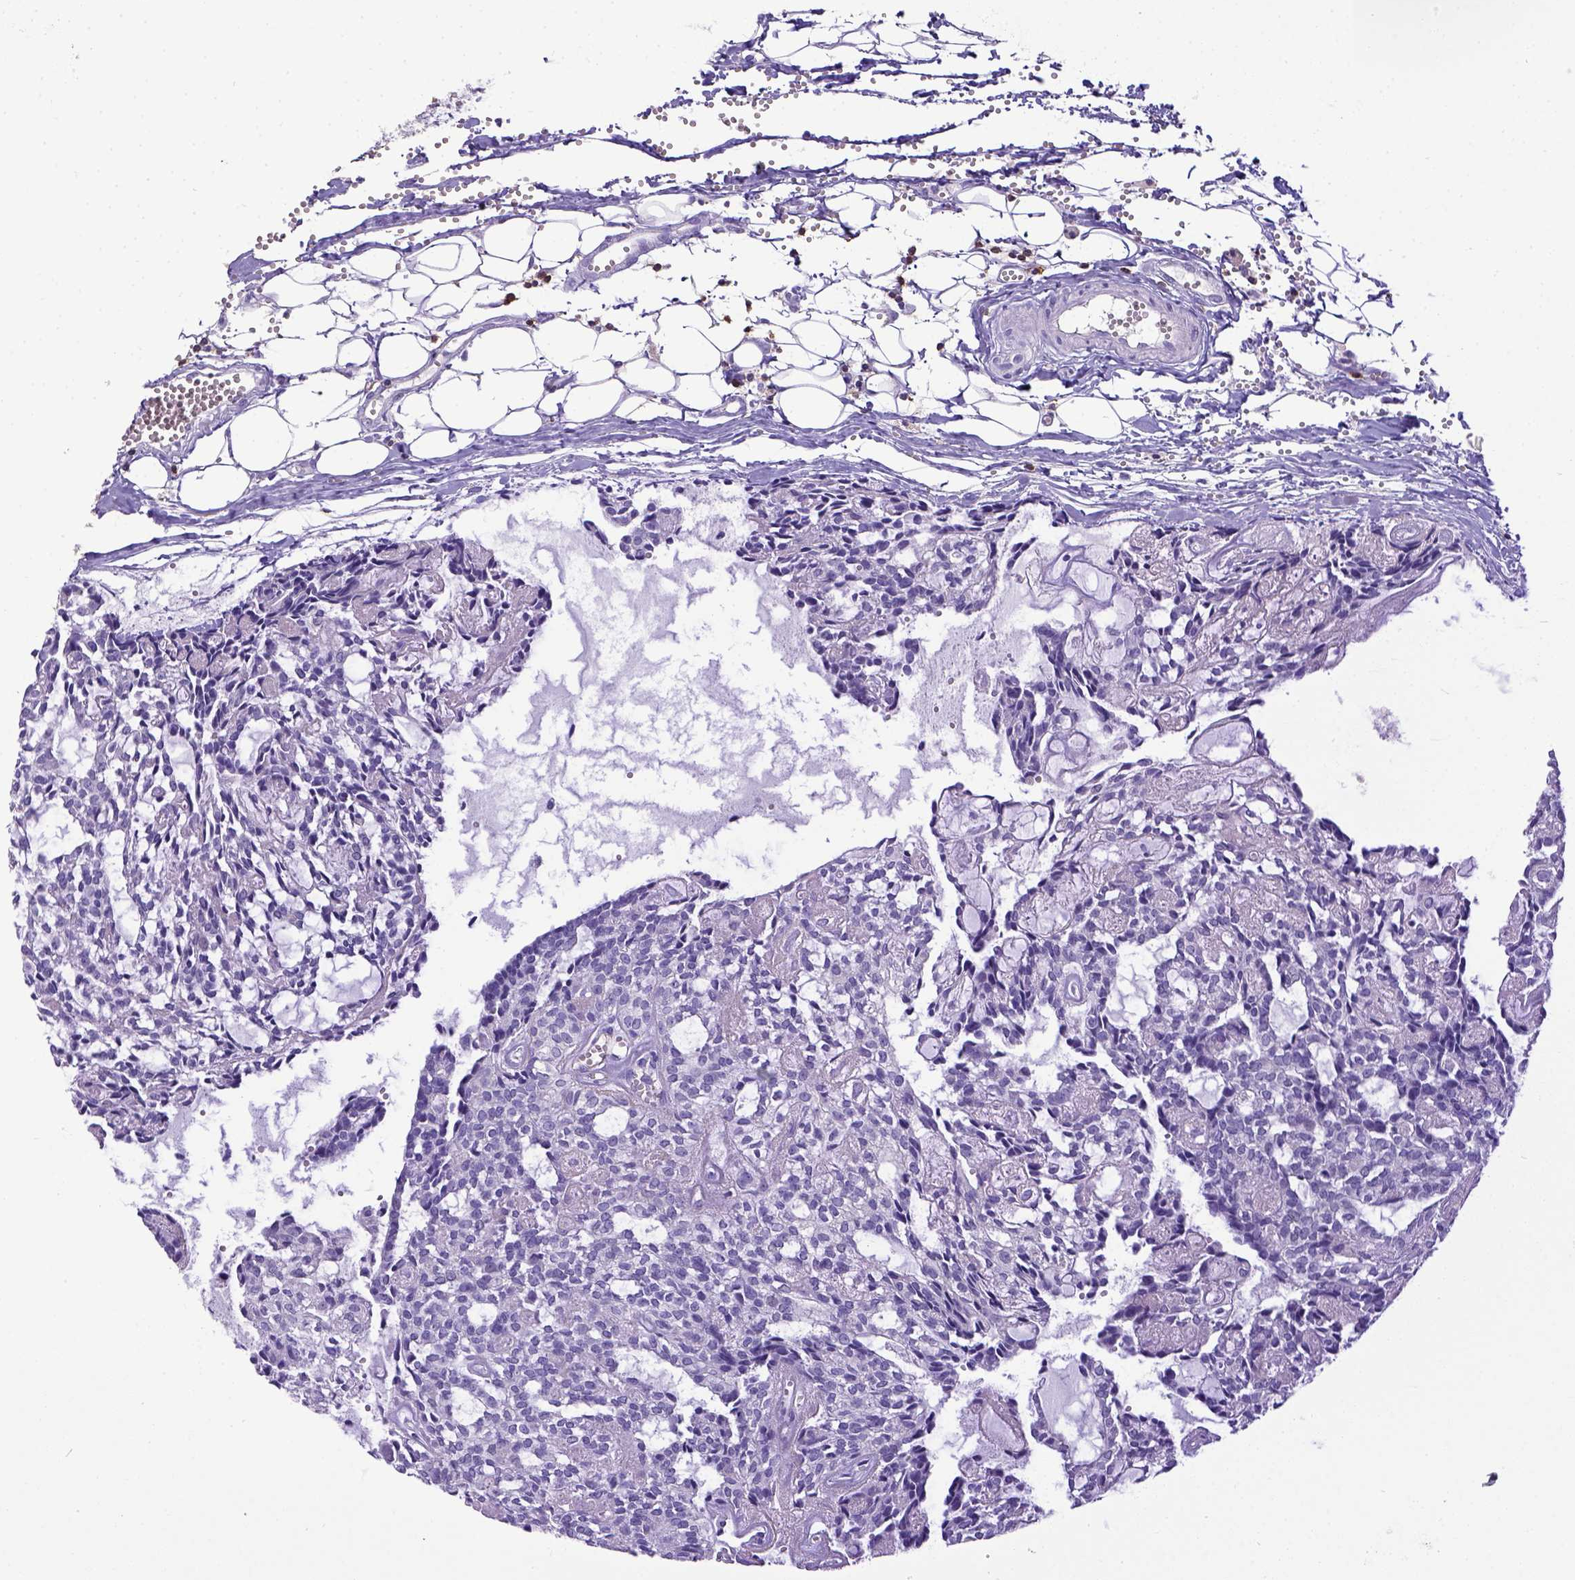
{"staining": {"intensity": "negative", "quantity": "none", "location": "none"}, "tissue": "head and neck cancer", "cell_type": "Tumor cells", "image_type": "cancer", "snomed": [{"axis": "morphology", "description": "Adenocarcinoma, NOS"}, {"axis": "topography", "description": "Head-Neck"}], "caption": "Immunohistochemistry image of head and neck cancer (adenocarcinoma) stained for a protein (brown), which displays no positivity in tumor cells. (Stains: DAB immunohistochemistry (IHC) with hematoxylin counter stain, Microscopy: brightfield microscopy at high magnification).", "gene": "CD3E", "patient": {"sex": "female", "age": 62}}